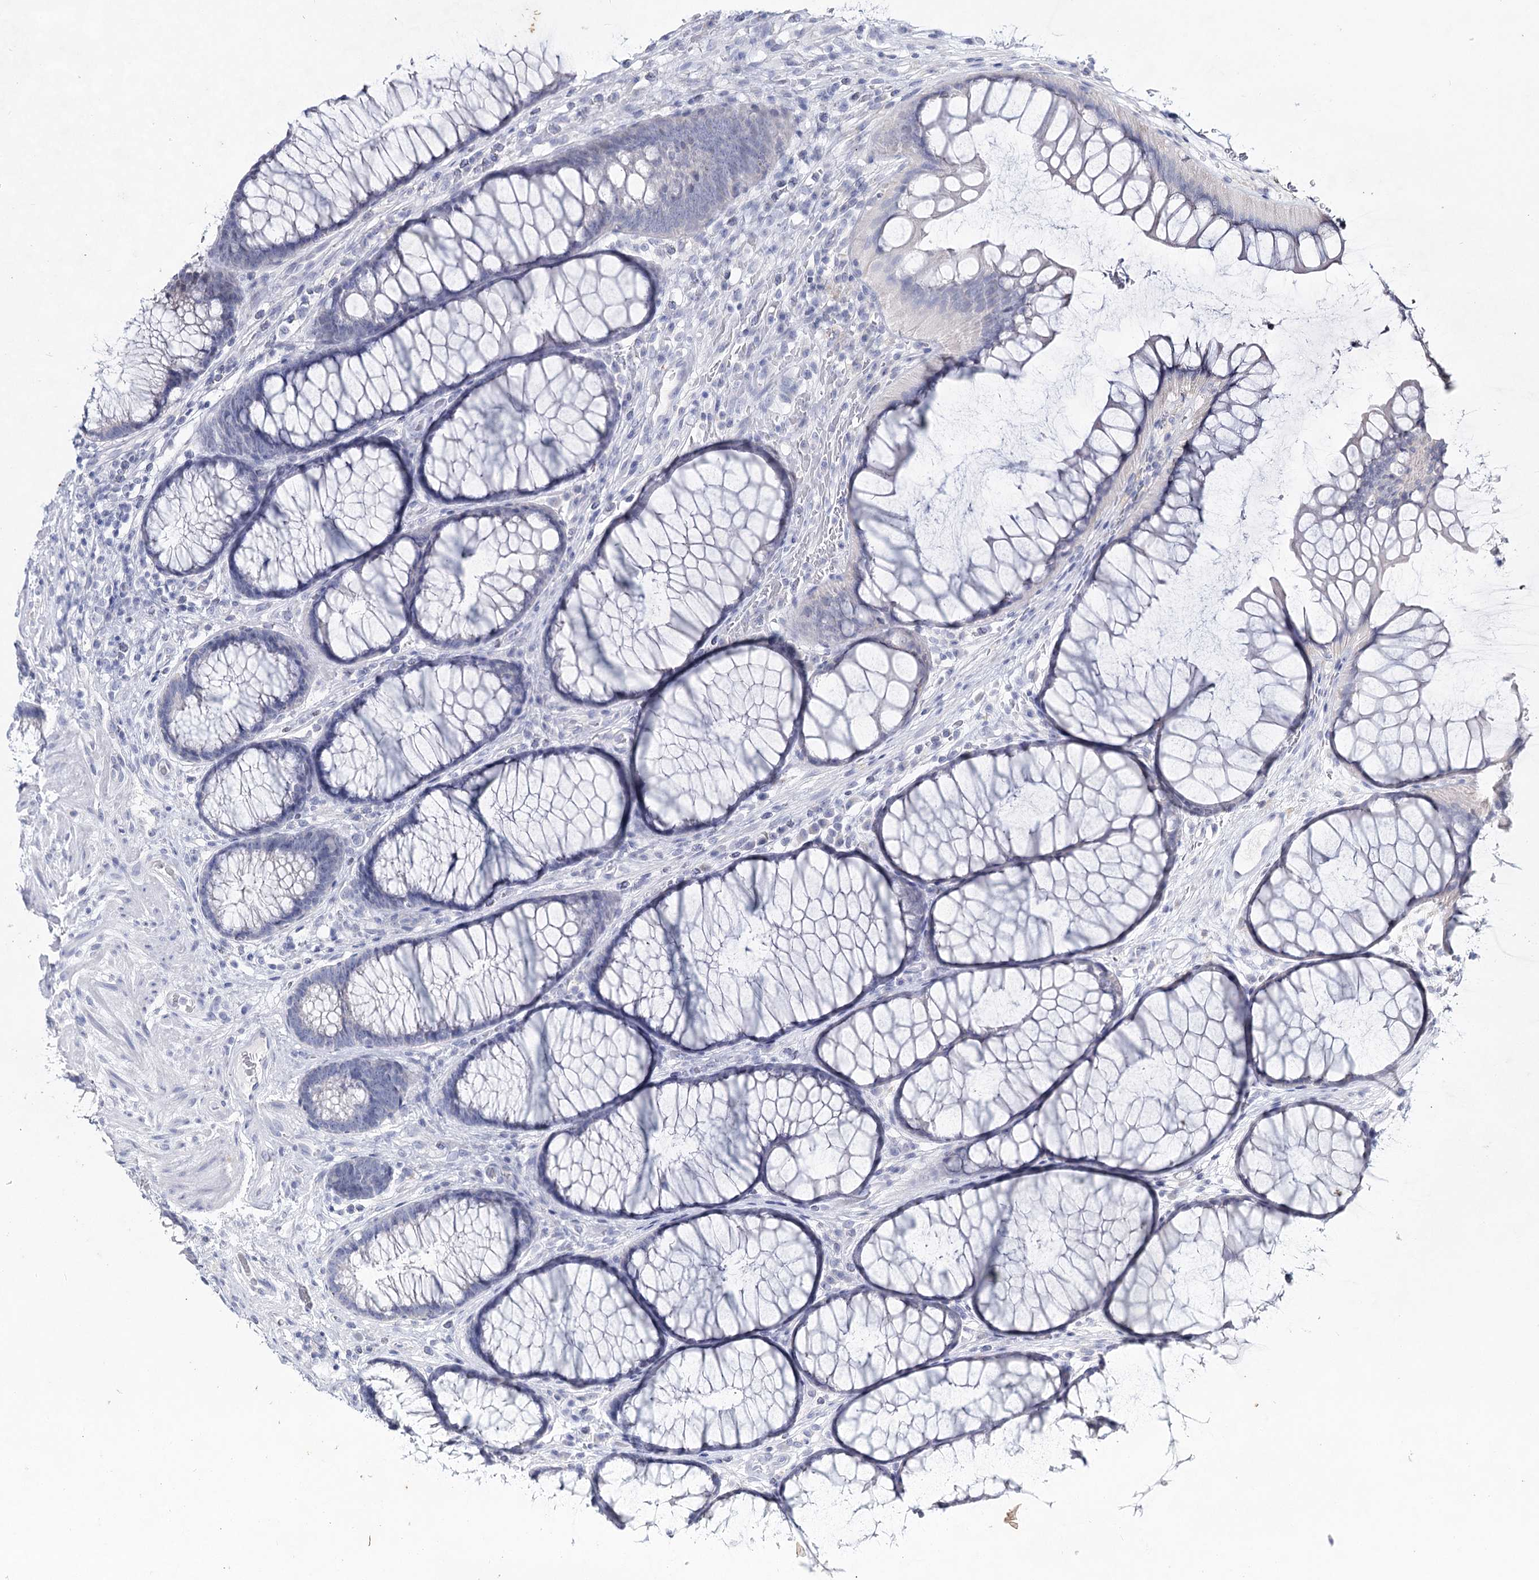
{"staining": {"intensity": "negative", "quantity": "none", "location": "none"}, "tissue": "colon", "cell_type": "Endothelial cells", "image_type": "normal", "snomed": [{"axis": "morphology", "description": "Normal tissue, NOS"}, {"axis": "topography", "description": "Colon"}], "caption": "Immunohistochemistry (IHC) photomicrograph of benign human colon stained for a protein (brown), which reveals no expression in endothelial cells. (DAB immunohistochemistry, high magnification).", "gene": "CCDC73", "patient": {"sex": "female", "age": 82}}